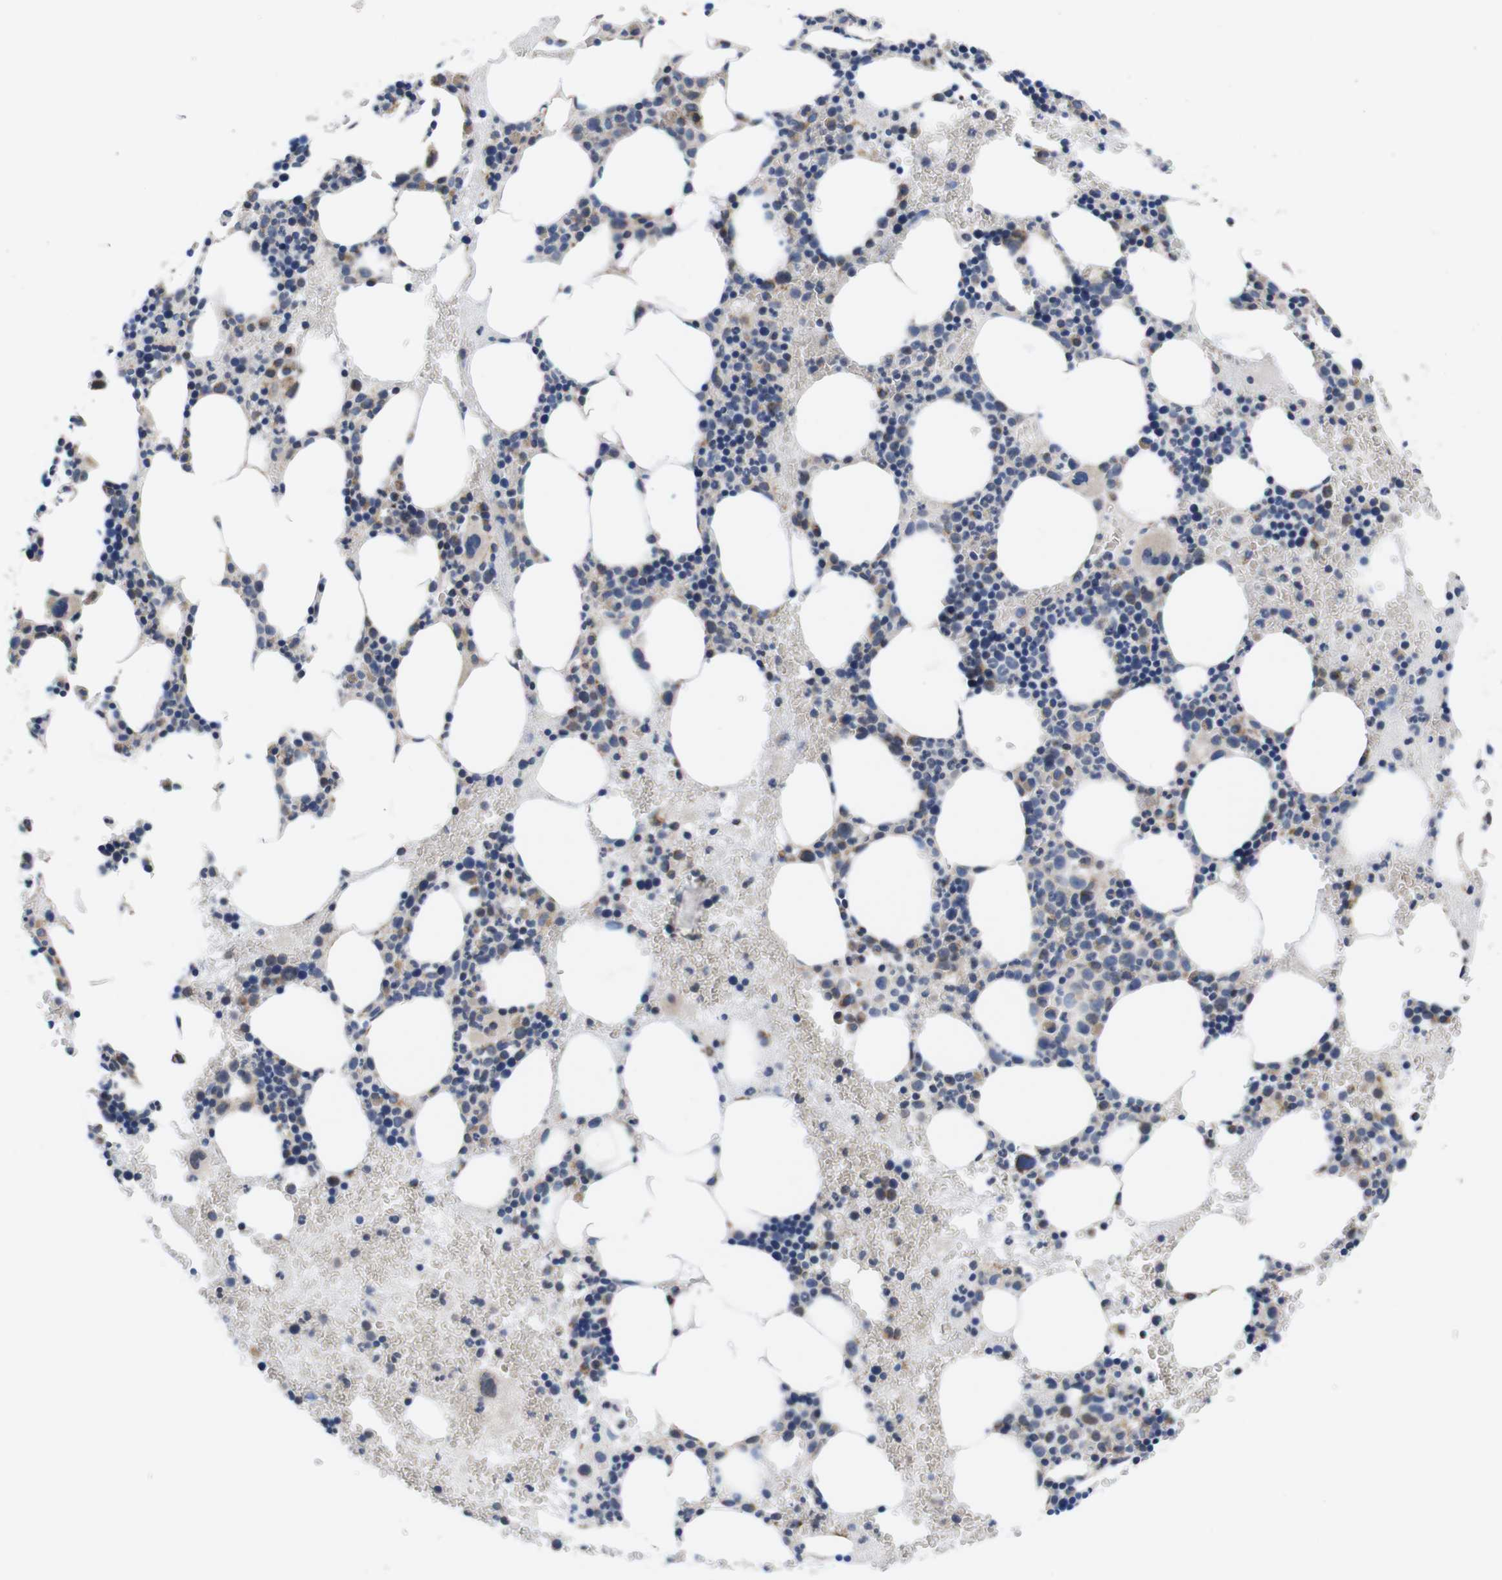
{"staining": {"intensity": "weak", "quantity": "25%-75%", "location": "cytoplasmic/membranous"}, "tissue": "bone marrow", "cell_type": "Hematopoietic cells", "image_type": "normal", "snomed": [{"axis": "morphology", "description": "Normal tissue, NOS"}, {"axis": "morphology", "description": "Inflammation, NOS"}, {"axis": "topography", "description": "Bone marrow"}], "caption": "Immunohistochemical staining of normal human bone marrow exhibits weak cytoplasmic/membranous protein expression in approximately 25%-75% of hematopoietic cells.", "gene": "LRP4", "patient": {"sex": "female", "age": 76}}